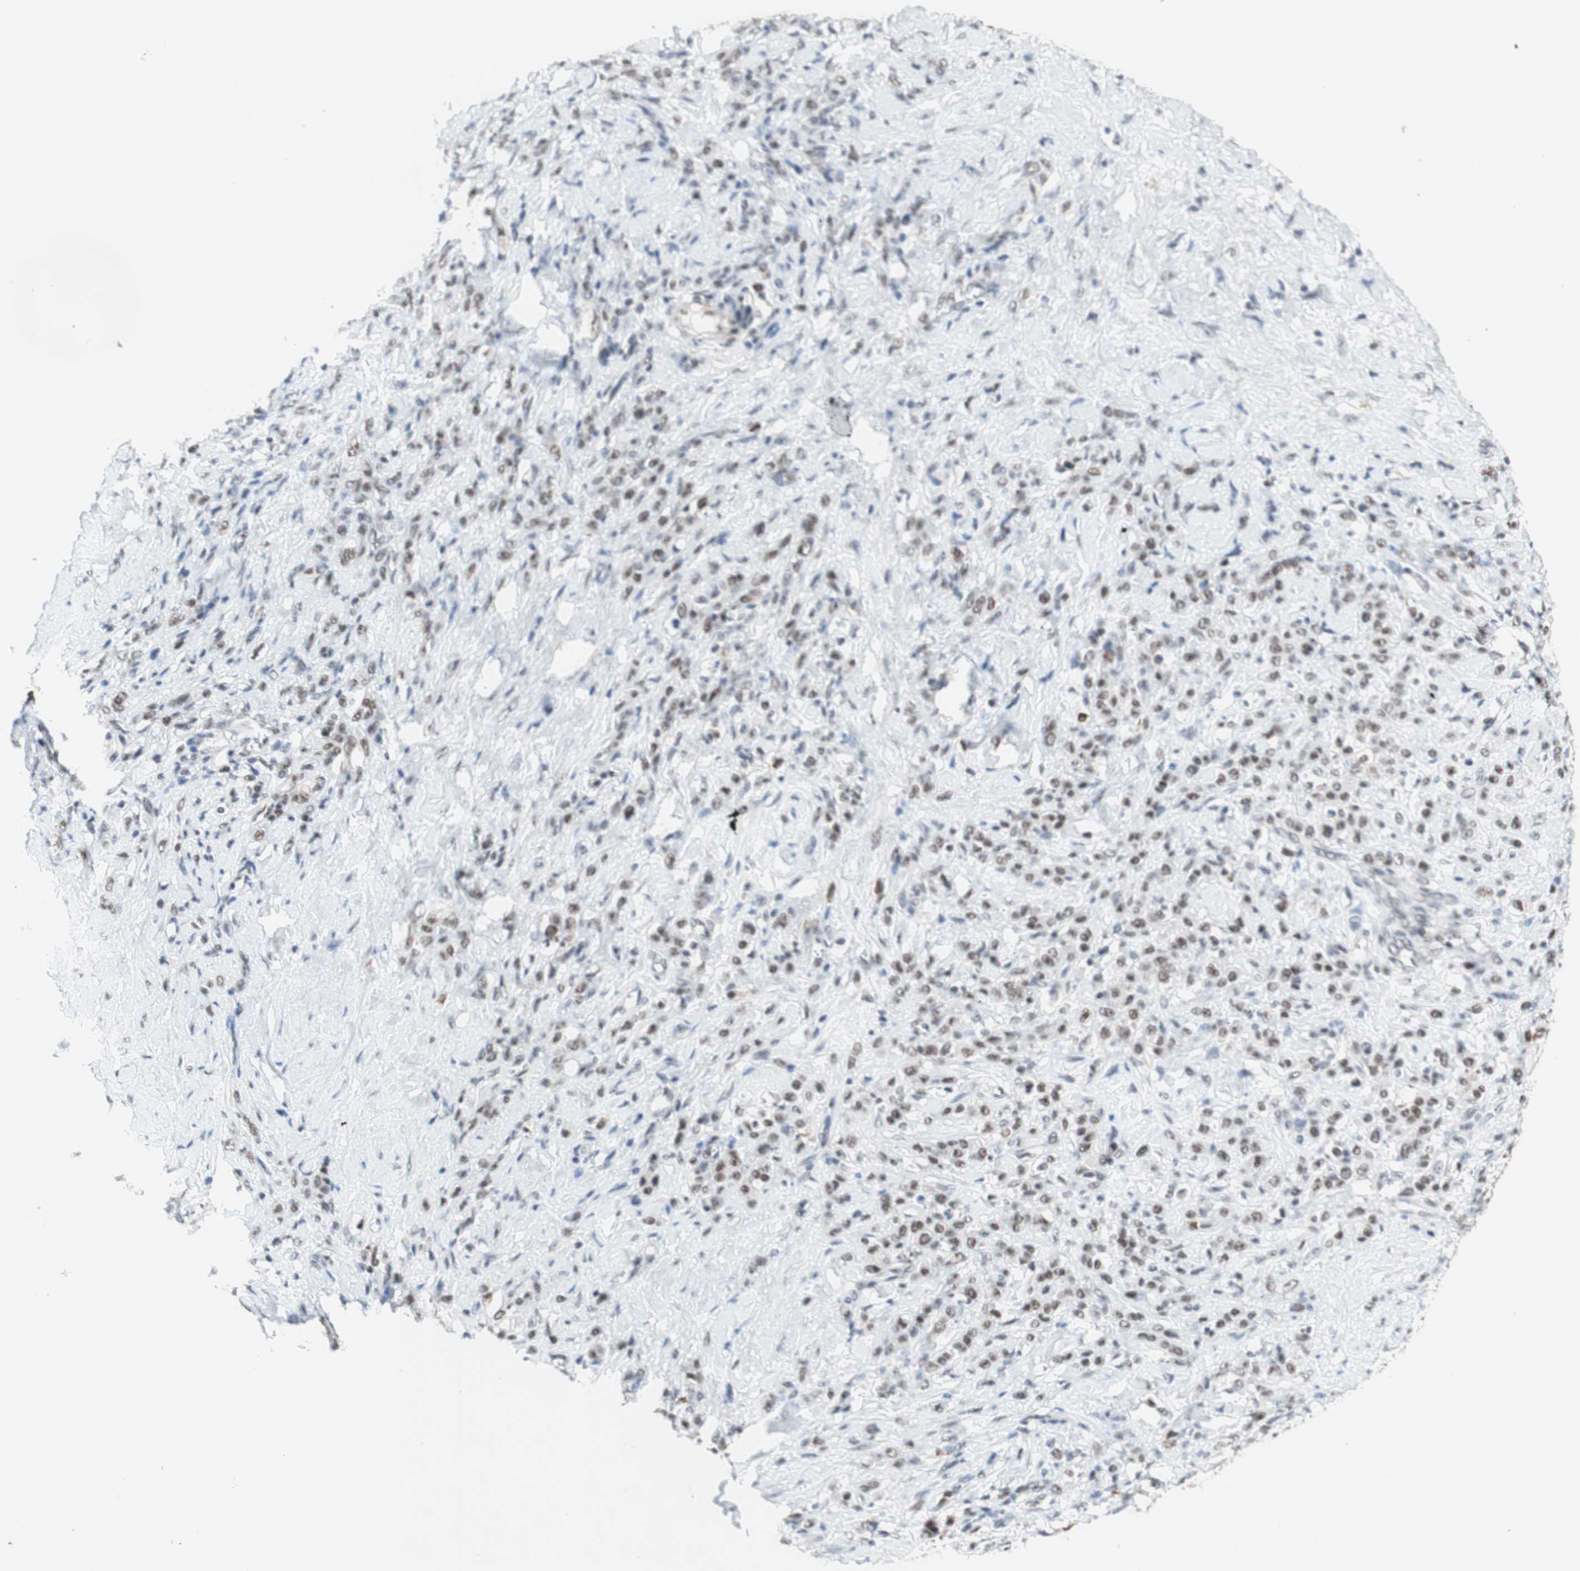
{"staining": {"intensity": "moderate", "quantity": ">75%", "location": "nuclear"}, "tissue": "stomach cancer", "cell_type": "Tumor cells", "image_type": "cancer", "snomed": [{"axis": "morphology", "description": "Adenocarcinoma, NOS"}, {"axis": "topography", "description": "Stomach"}], "caption": "Brown immunohistochemical staining in human adenocarcinoma (stomach) demonstrates moderate nuclear staining in approximately >75% of tumor cells.", "gene": "PRPF19", "patient": {"sex": "male", "age": 82}}